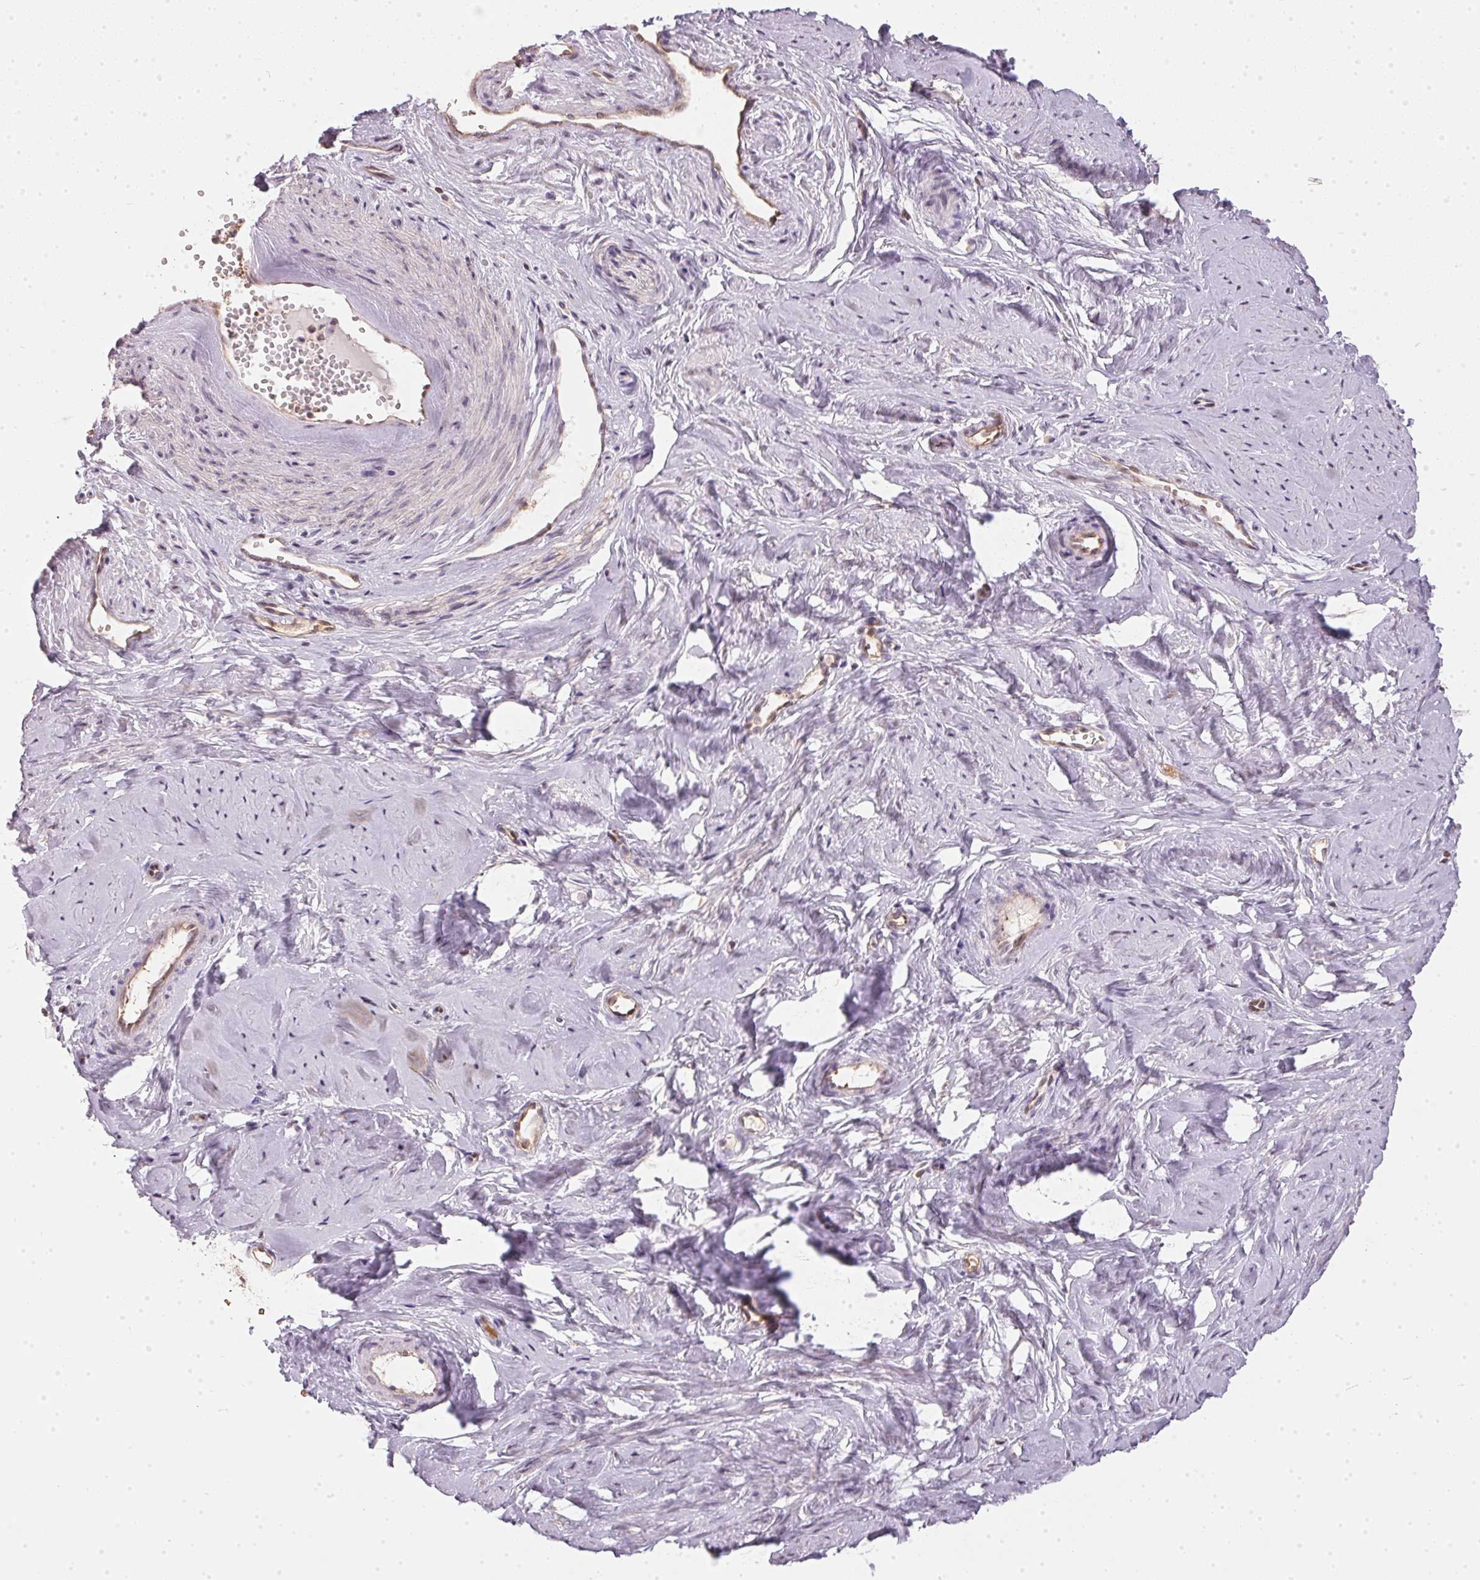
{"staining": {"intensity": "negative", "quantity": "none", "location": "none"}, "tissue": "smooth muscle", "cell_type": "Smooth muscle cells", "image_type": "normal", "snomed": [{"axis": "morphology", "description": "Normal tissue, NOS"}, {"axis": "topography", "description": "Smooth muscle"}], "caption": "A high-resolution micrograph shows IHC staining of unremarkable smooth muscle, which shows no significant positivity in smooth muscle cells.", "gene": "BLMH", "patient": {"sex": "female", "age": 48}}